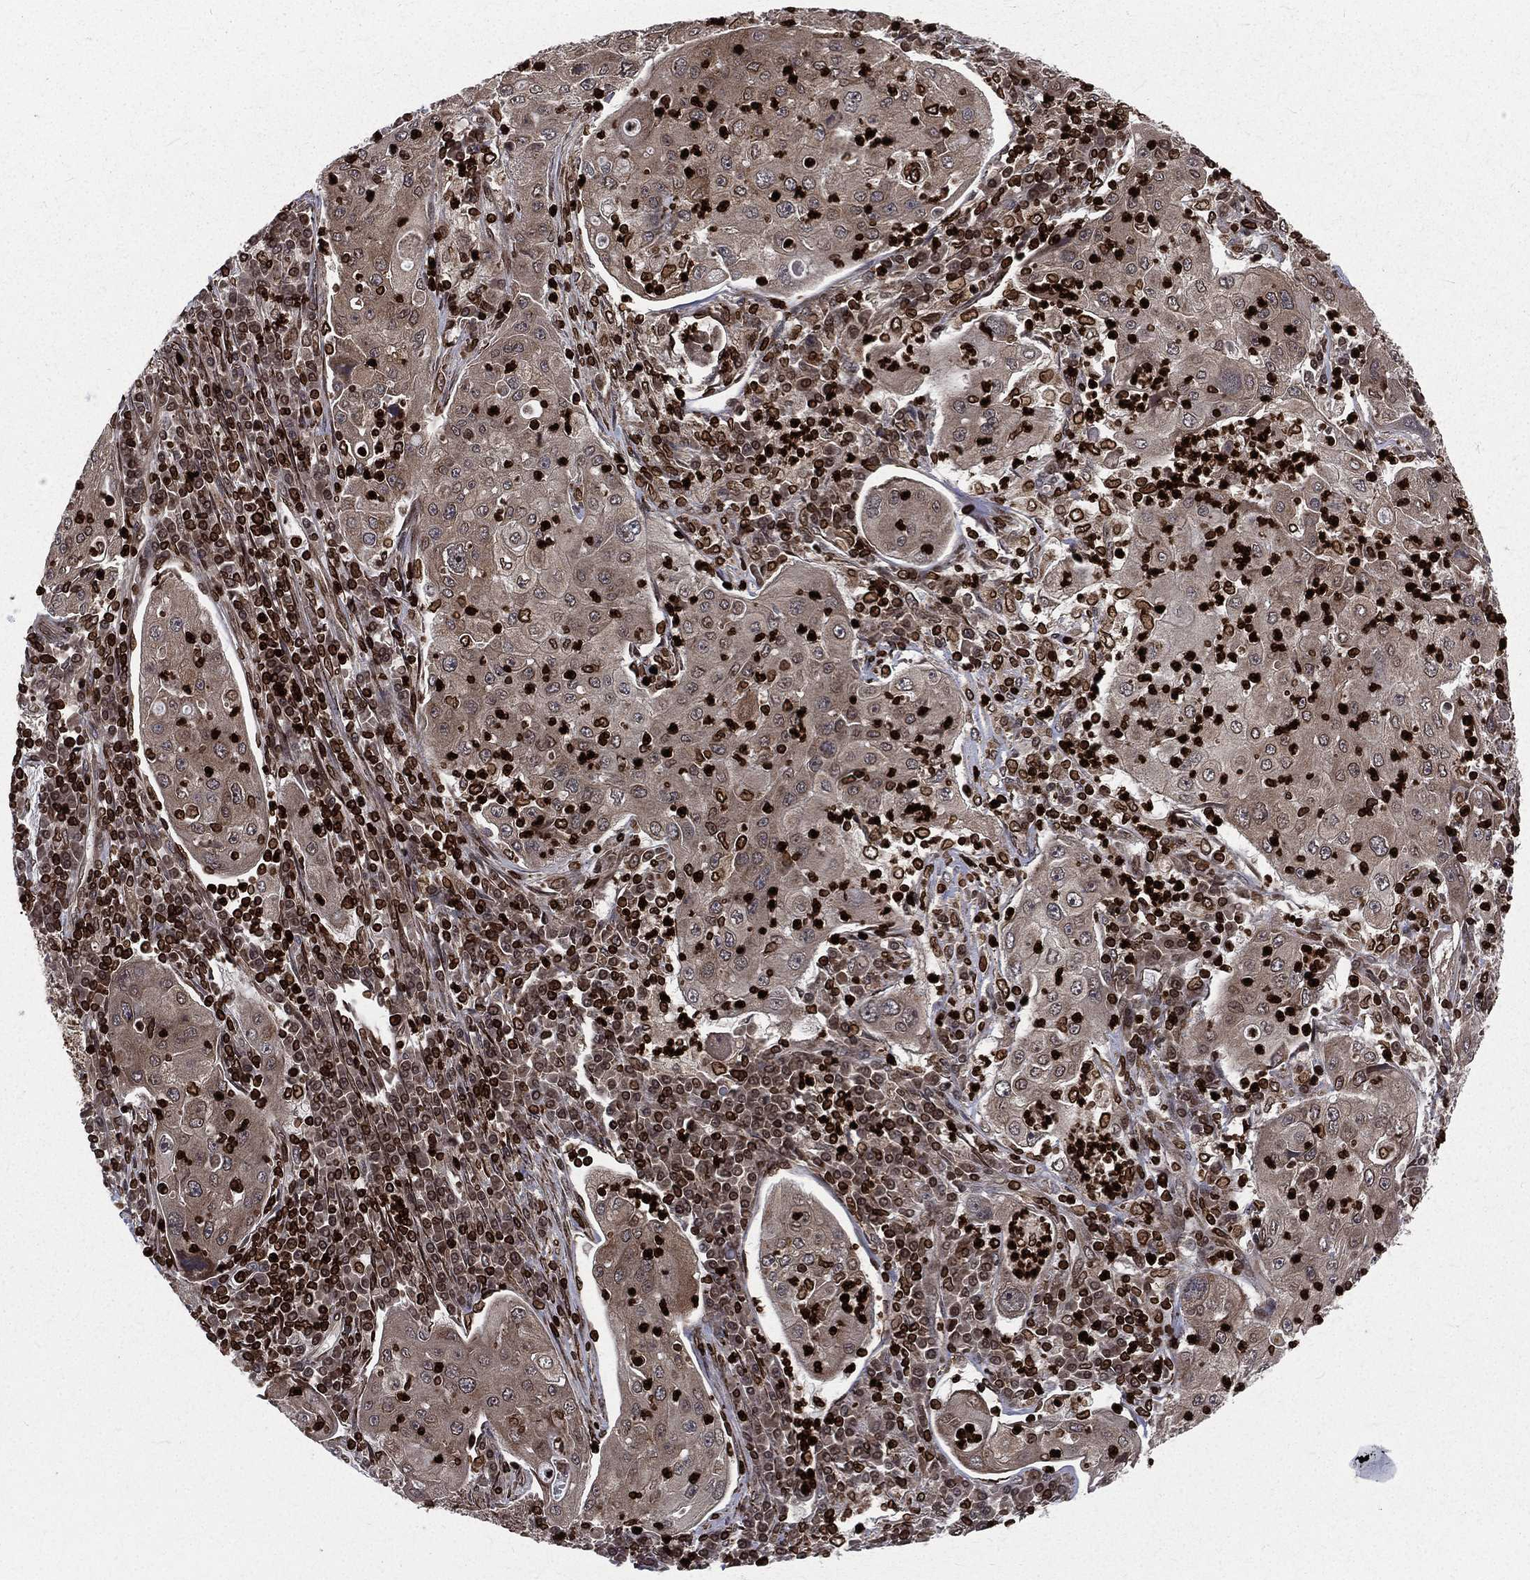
{"staining": {"intensity": "negative", "quantity": "none", "location": "none"}, "tissue": "lung cancer", "cell_type": "Tumor cells", "image_type": "cancer", "snomed": [{"axis": "morphology", "description": "Squamous cell carcinoma, NOS"}, {"axis": "topography", "description": "Lung"}], "caption": "DAB (3,3'-diaminobenzidine) immunohistochemical staining of lung squamous cell carcinoma shows no significant expression in tumor cells.", "gene": "LBR", "patient": {"sex": "female", "age": 59}}